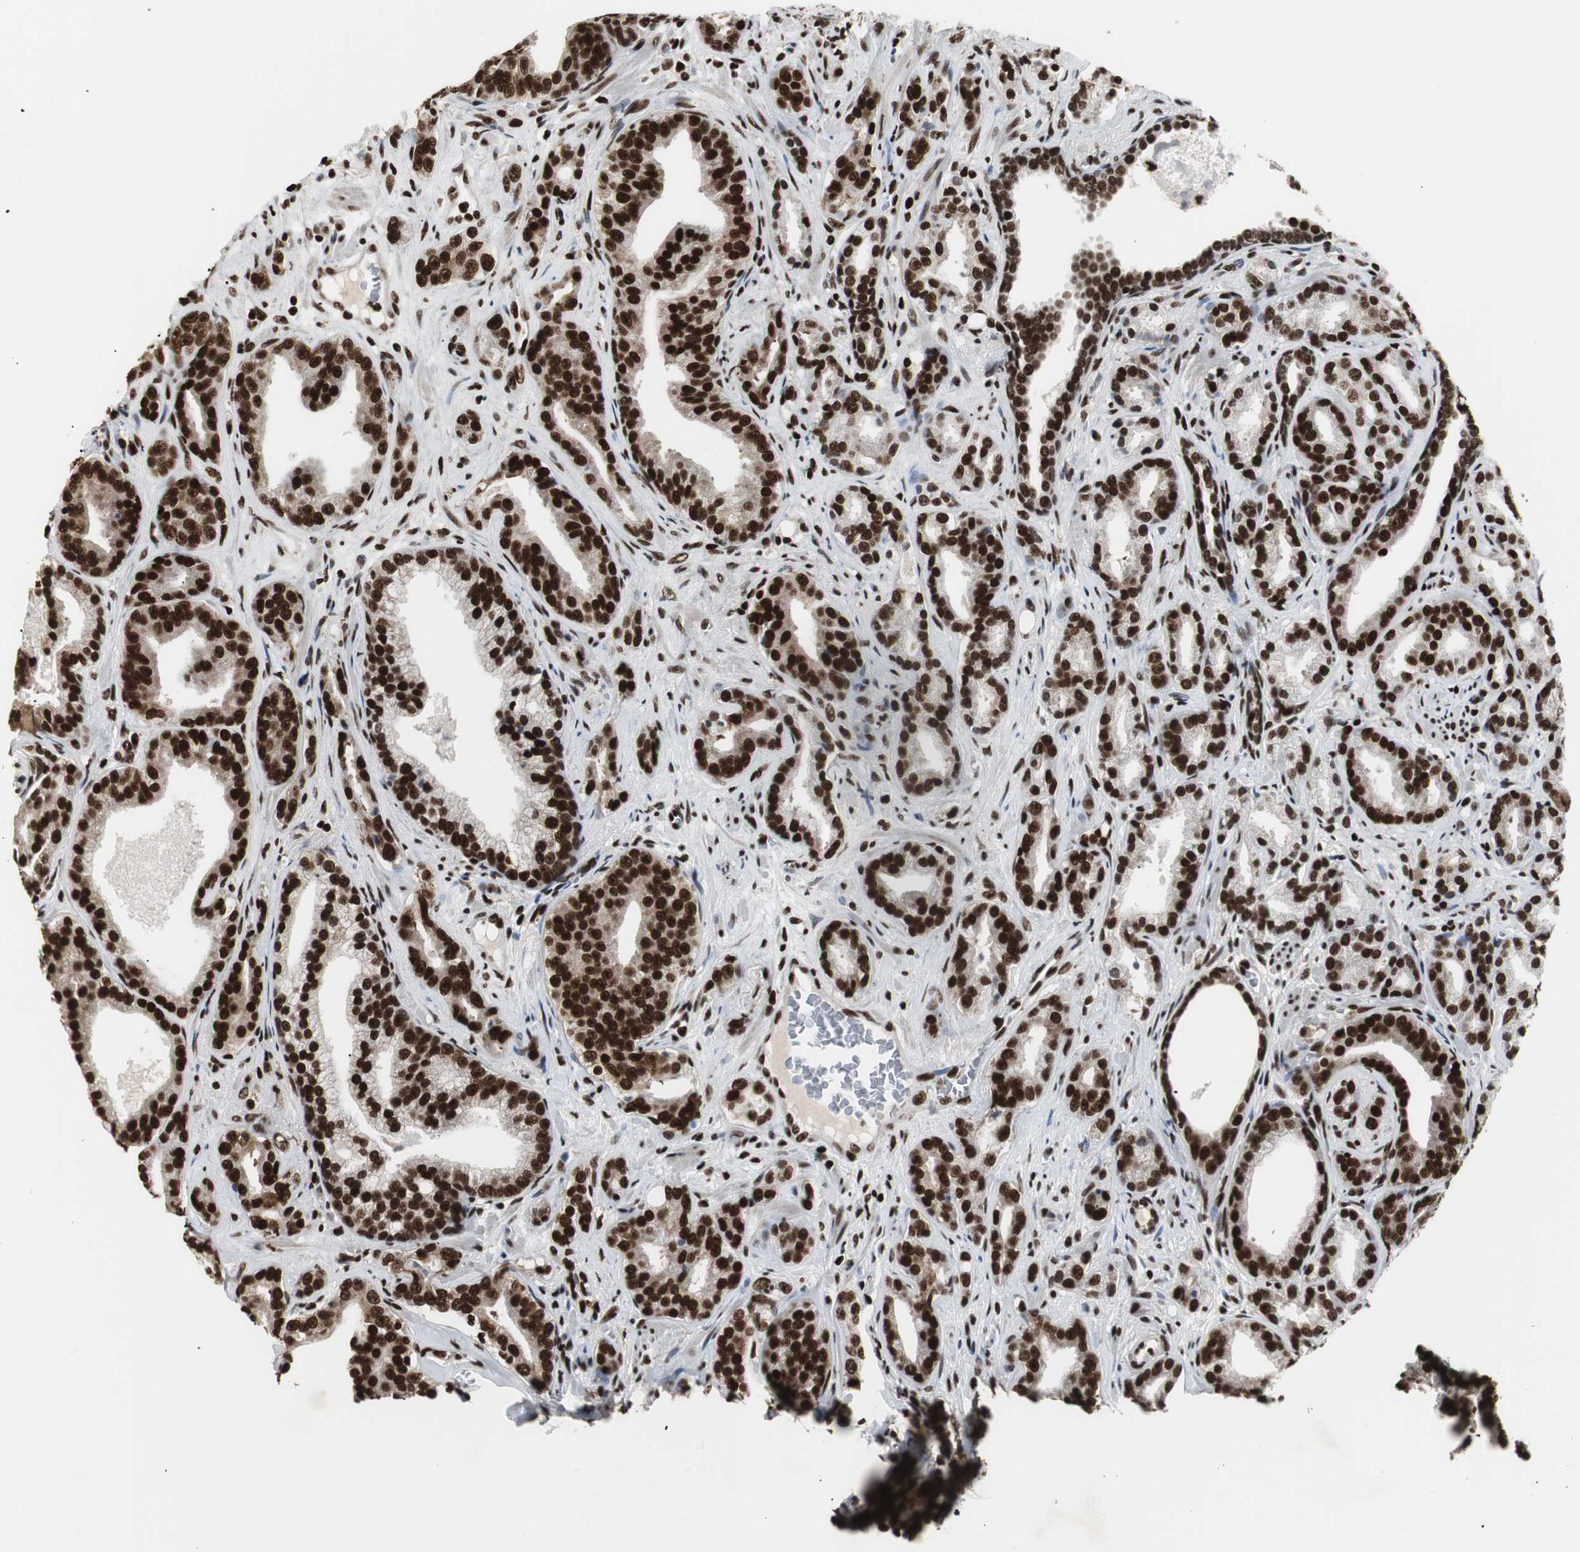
{"staining": {"intensity": "strong", "quantity": ">75%", "location": "cytoplasmic/membranous,nuclear"}, "tissue": "prostate cancer", "cell_type": "Tumor cells", "image_type": "cancer", "snomed": [{"axis": "morphology", "description": "Adenocarcinoma, Low grade"}, {"axis": "topography", "description": "Prostate"}], "caption": "Immunohistochemical staining of human prostate cancer (adenocarcinoma (low-grade)) displays high levels of strong cytoplasmic/membranous and nuclear positivity in about >75% of tumor cells.", "gene": "MTA2", "patient": {"sex": "male", "age": 63}}